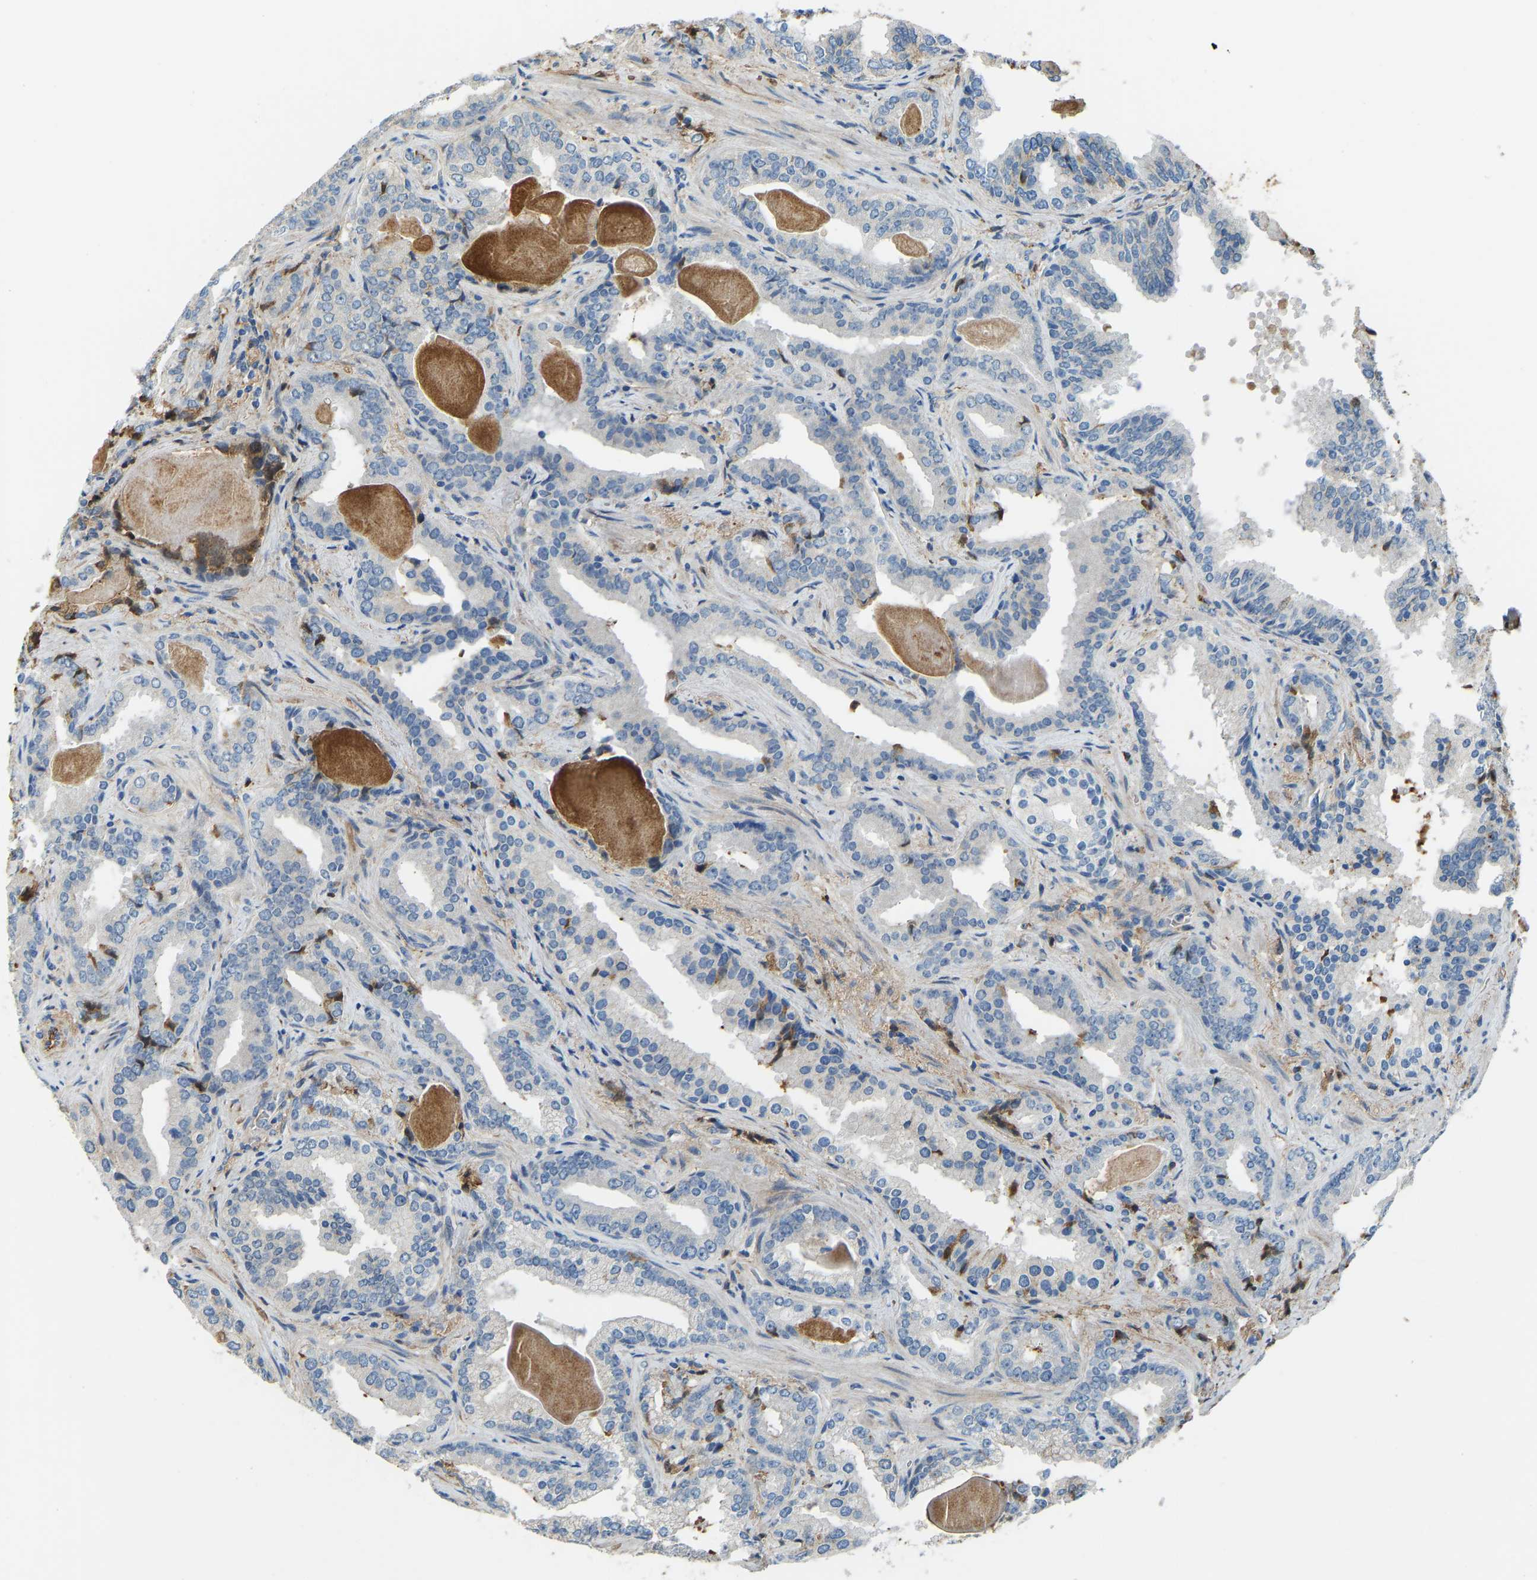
{"staining": {"intensity": "negative", "quantity": "none", "location": "none"}, "tissue": "prostate cancer", "cell_type": "Tumor cells", "image_type": "cancer", "snomed": [{"axis": "morphology", "description": "Adenocarcinoma, Low grade"}, {"axis": "topography", "description": "Prostate"}], "caption": "Immunohistochemical staining of low-grade adenocarcinoma (prostate) reveals no significant expression in tumor cells.", "gene": "THBS4", "patient": {"sex": "male", "age": 60}}